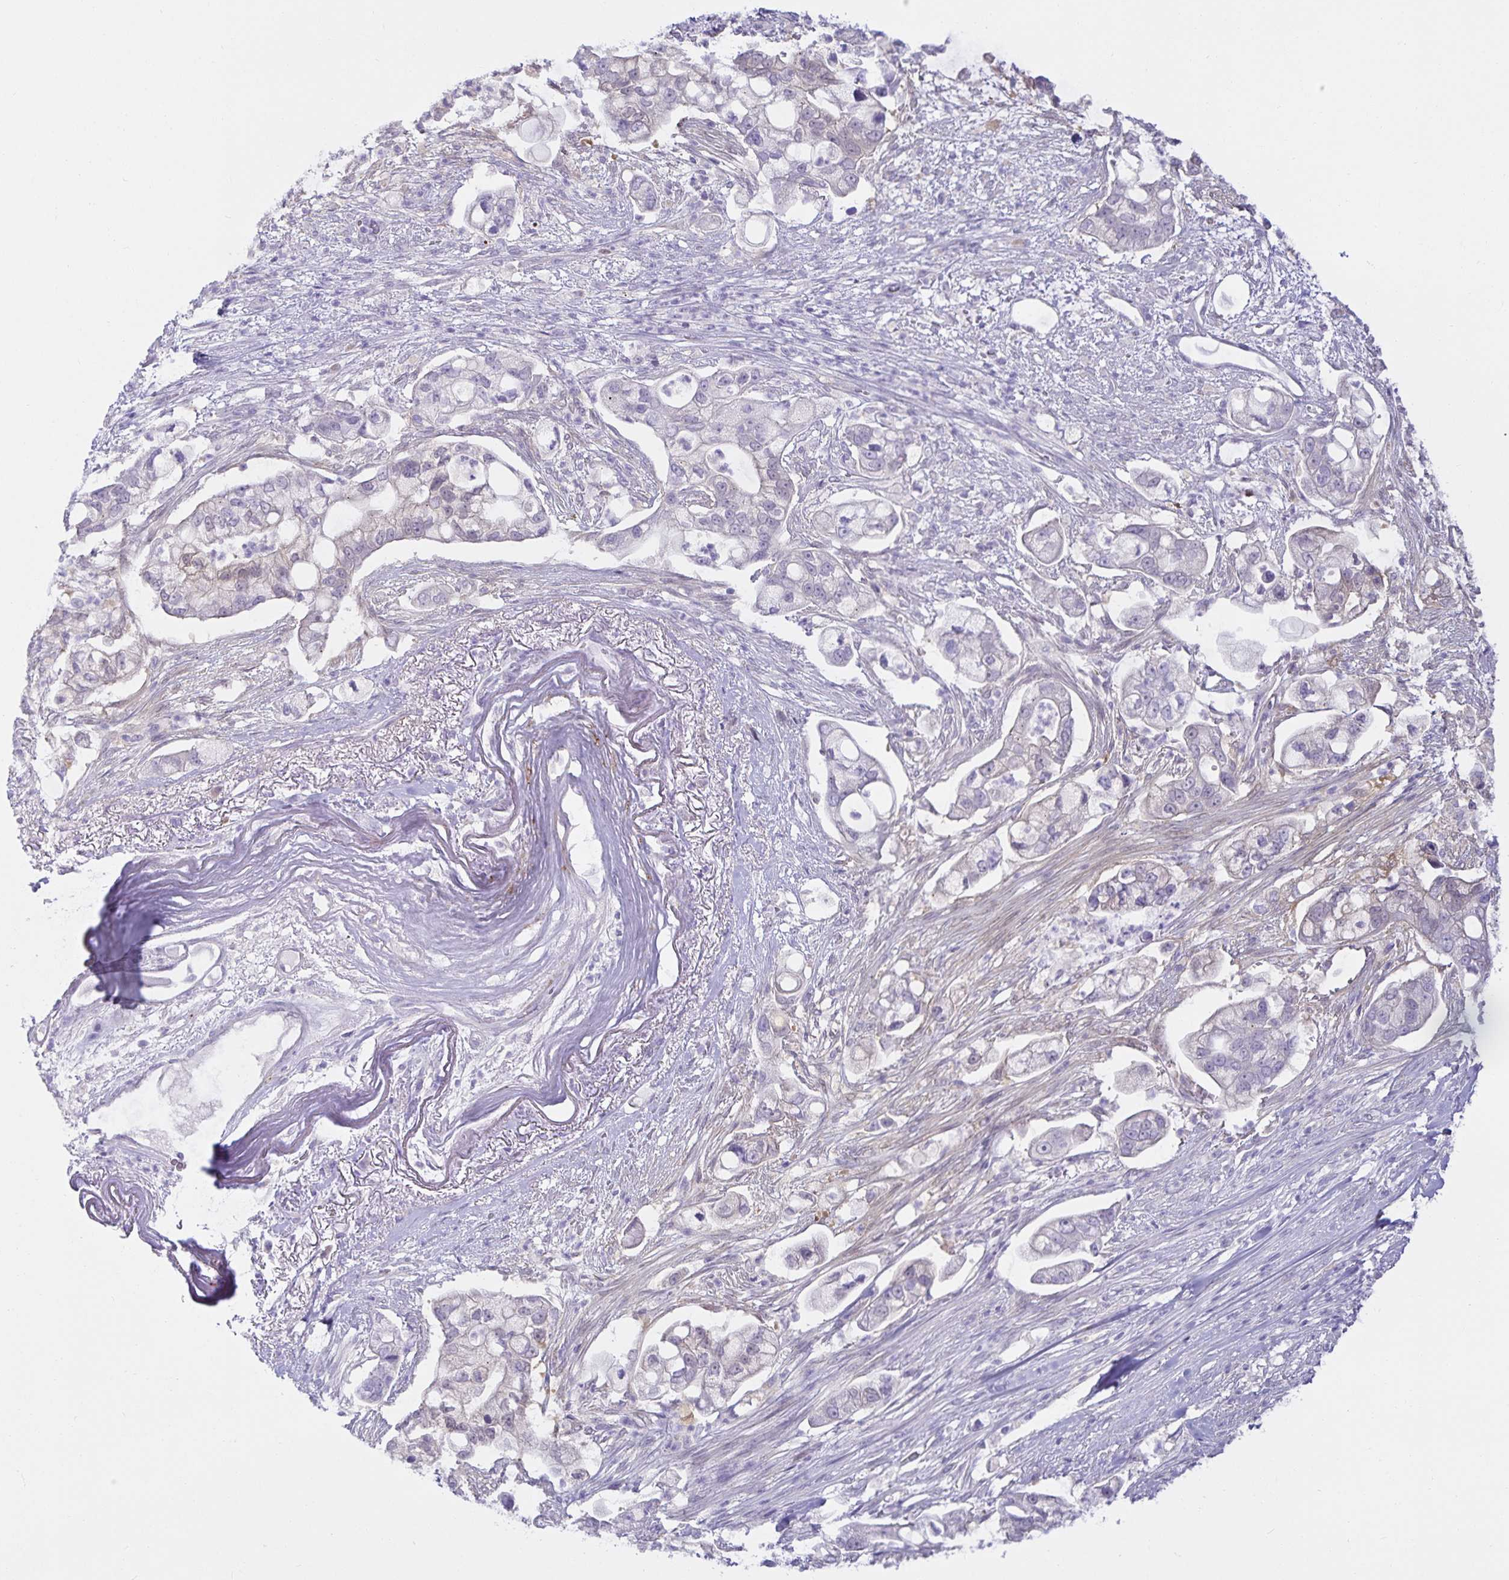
{"staining": {"intensity": "negative", "quantity": "none", "location": "none"}, "tissue": "pancreatic cancer", "cell_type": "Tumor cells", "image_type": "cancer", "snomed": [{"axis": "morphology", "description": "Adenocarcinoma, NOS"}, {"axis": "topography", "description": "Pancreas"}], "caption": "Human pancreatic cancer (adenocarcinoma) stained for a protein using IHC reveals no staining in tumor cells.", "gene": "MON2", "patient": {"sex": "female", "age": 69}}